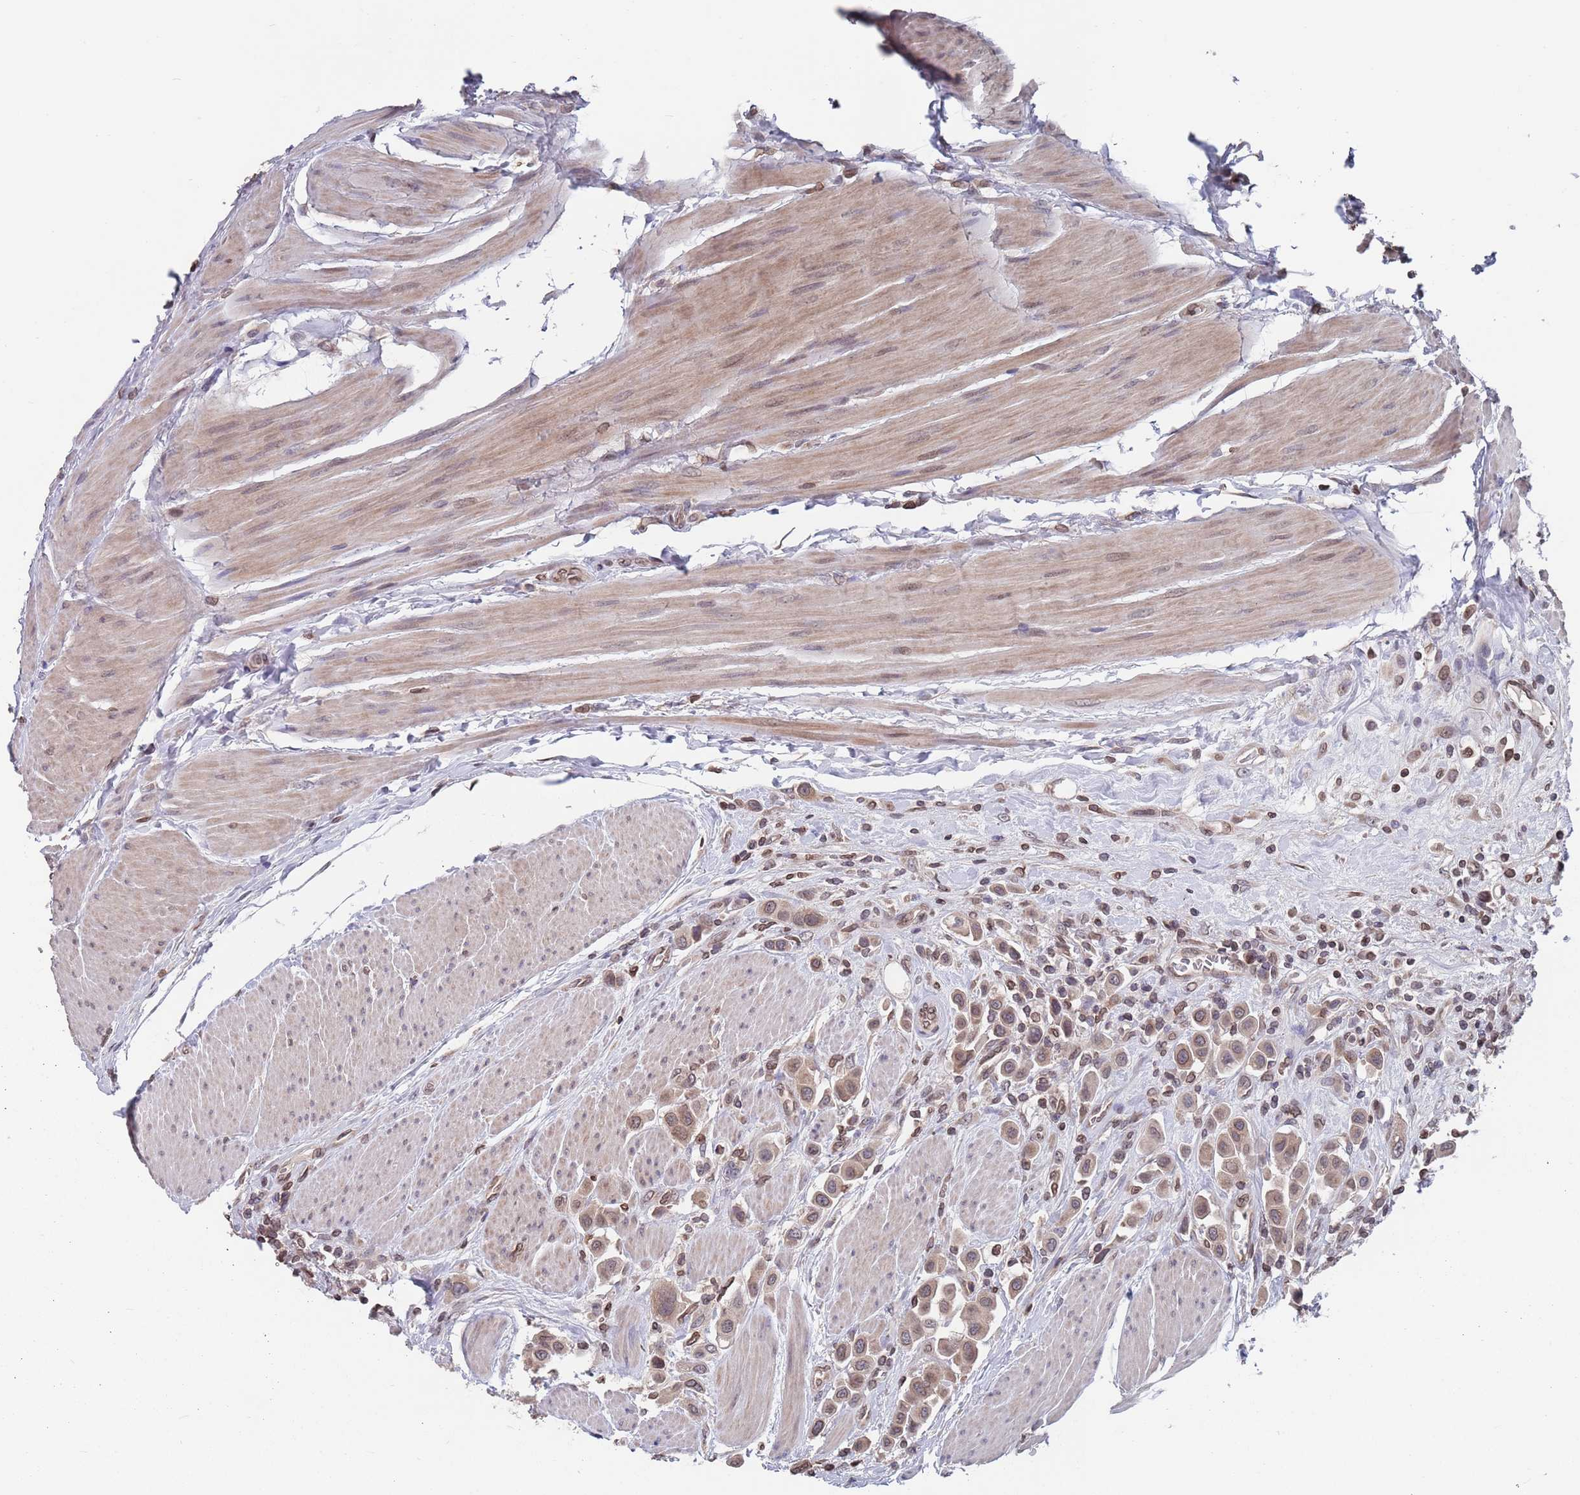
{"staining": {"intensity": "weak", "quantity": ">75%", "location": "cytoplasmic/membranous,nuclear"}, "tissue": "urothelial cancer", "cell_type": "Tumor cells", "image_type": "cancer", "snomed": [{"axis": "morphology", "description": "Urothelial carcinoma, High grade"}, {"axis": "topography", "description": "Urinary bladder"}], "caption": "The immunohistochemical stain labels weak cytoplasmic/membranous and nuclear positivity in tumor cells of high-grade urothelial carcinoma tissue.", "gene": "SDHAF3", "patient": {"sex": "male", "age": 50}}